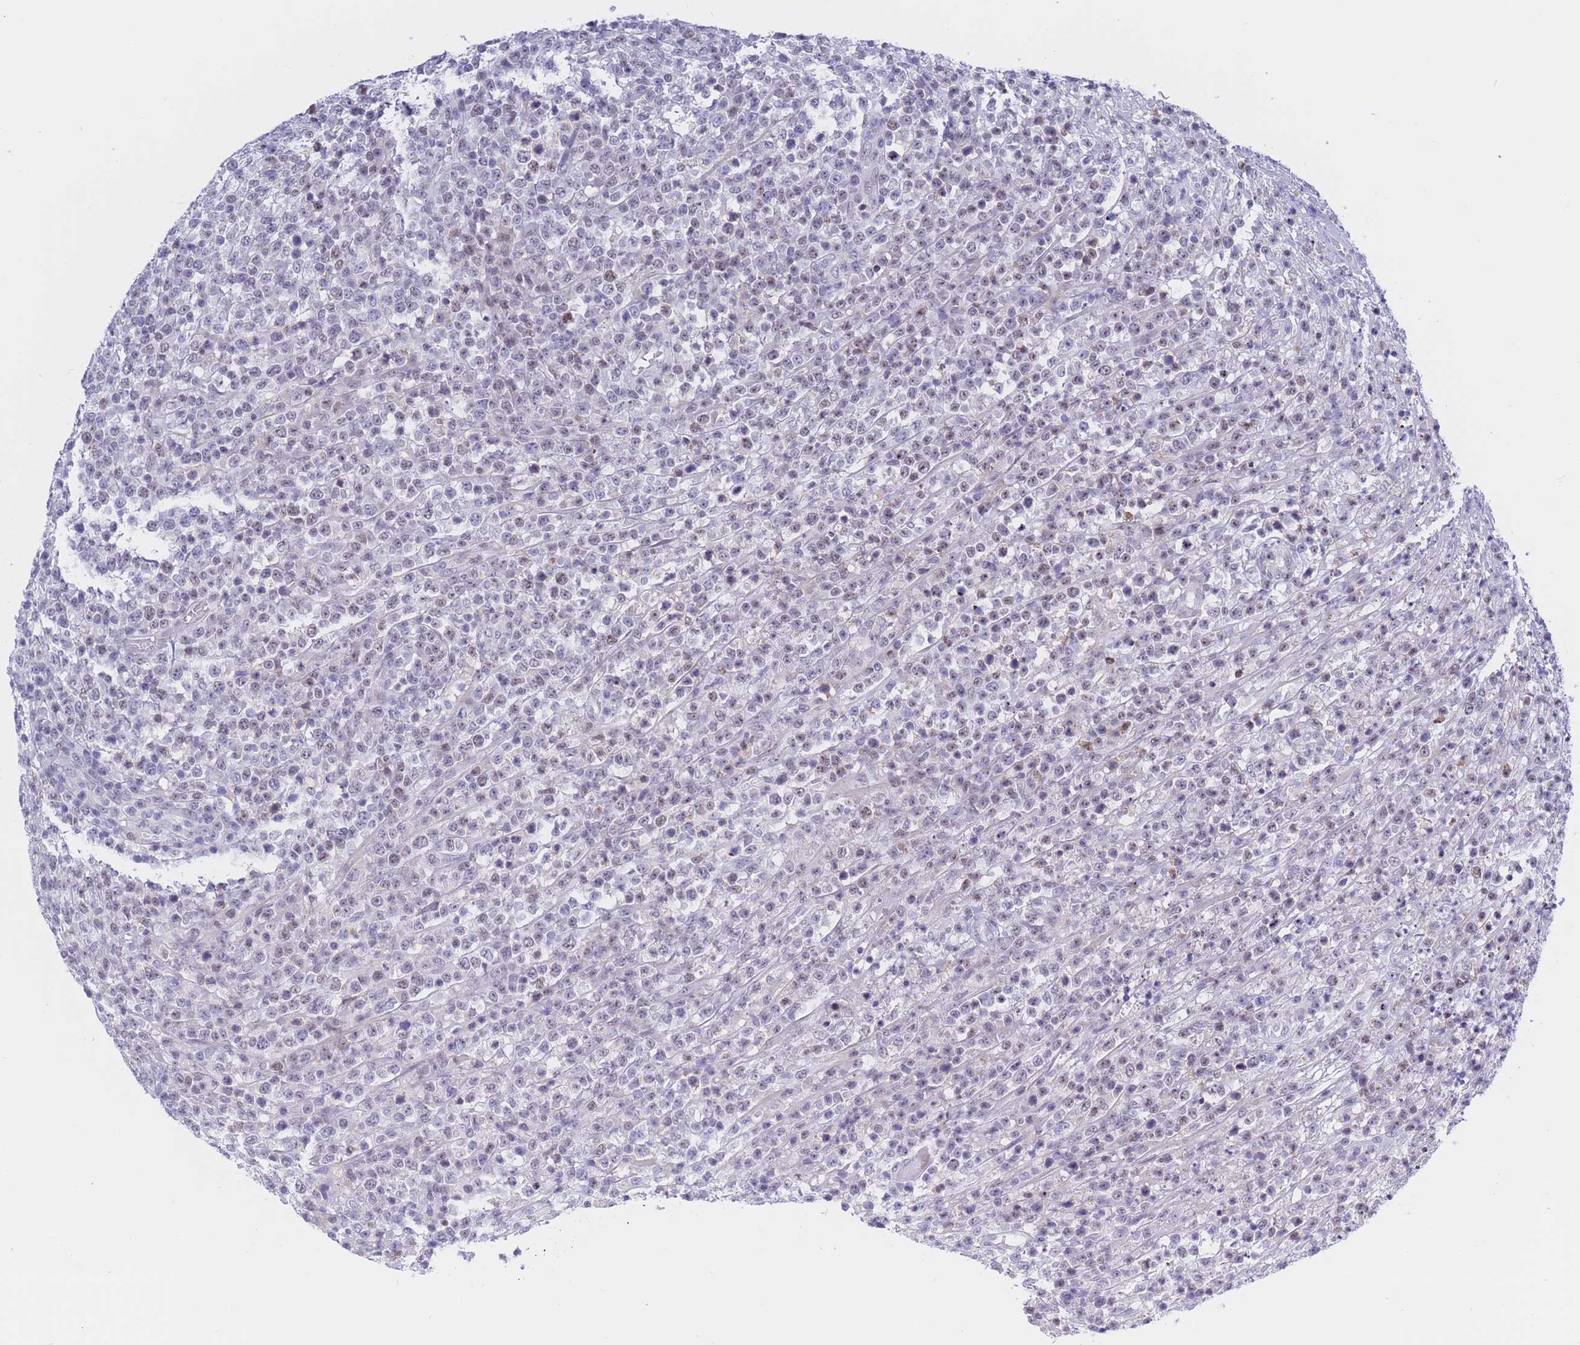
{"staining": {"intensity": "moderate", "quantity": "<25%", "location": "nuclear"}, "tissue": "lymphoma", "cell_type": "Tumor cells", "image_type": "cancer", "snomed": [{"axis": "morphology", "description": "Malignant lymphoma, non-Hodgkin's type, High grade"}, {"axis": "topography", "description": "Colon"}], "caption": "Moderate nuclear protein positivity is identified in approximately <25% of tumor cells in high-grade malignant lymphoma, non-Hodgkin's type.", "gene": "BOP1", "patient": {"sex": "female", "age": 53}}